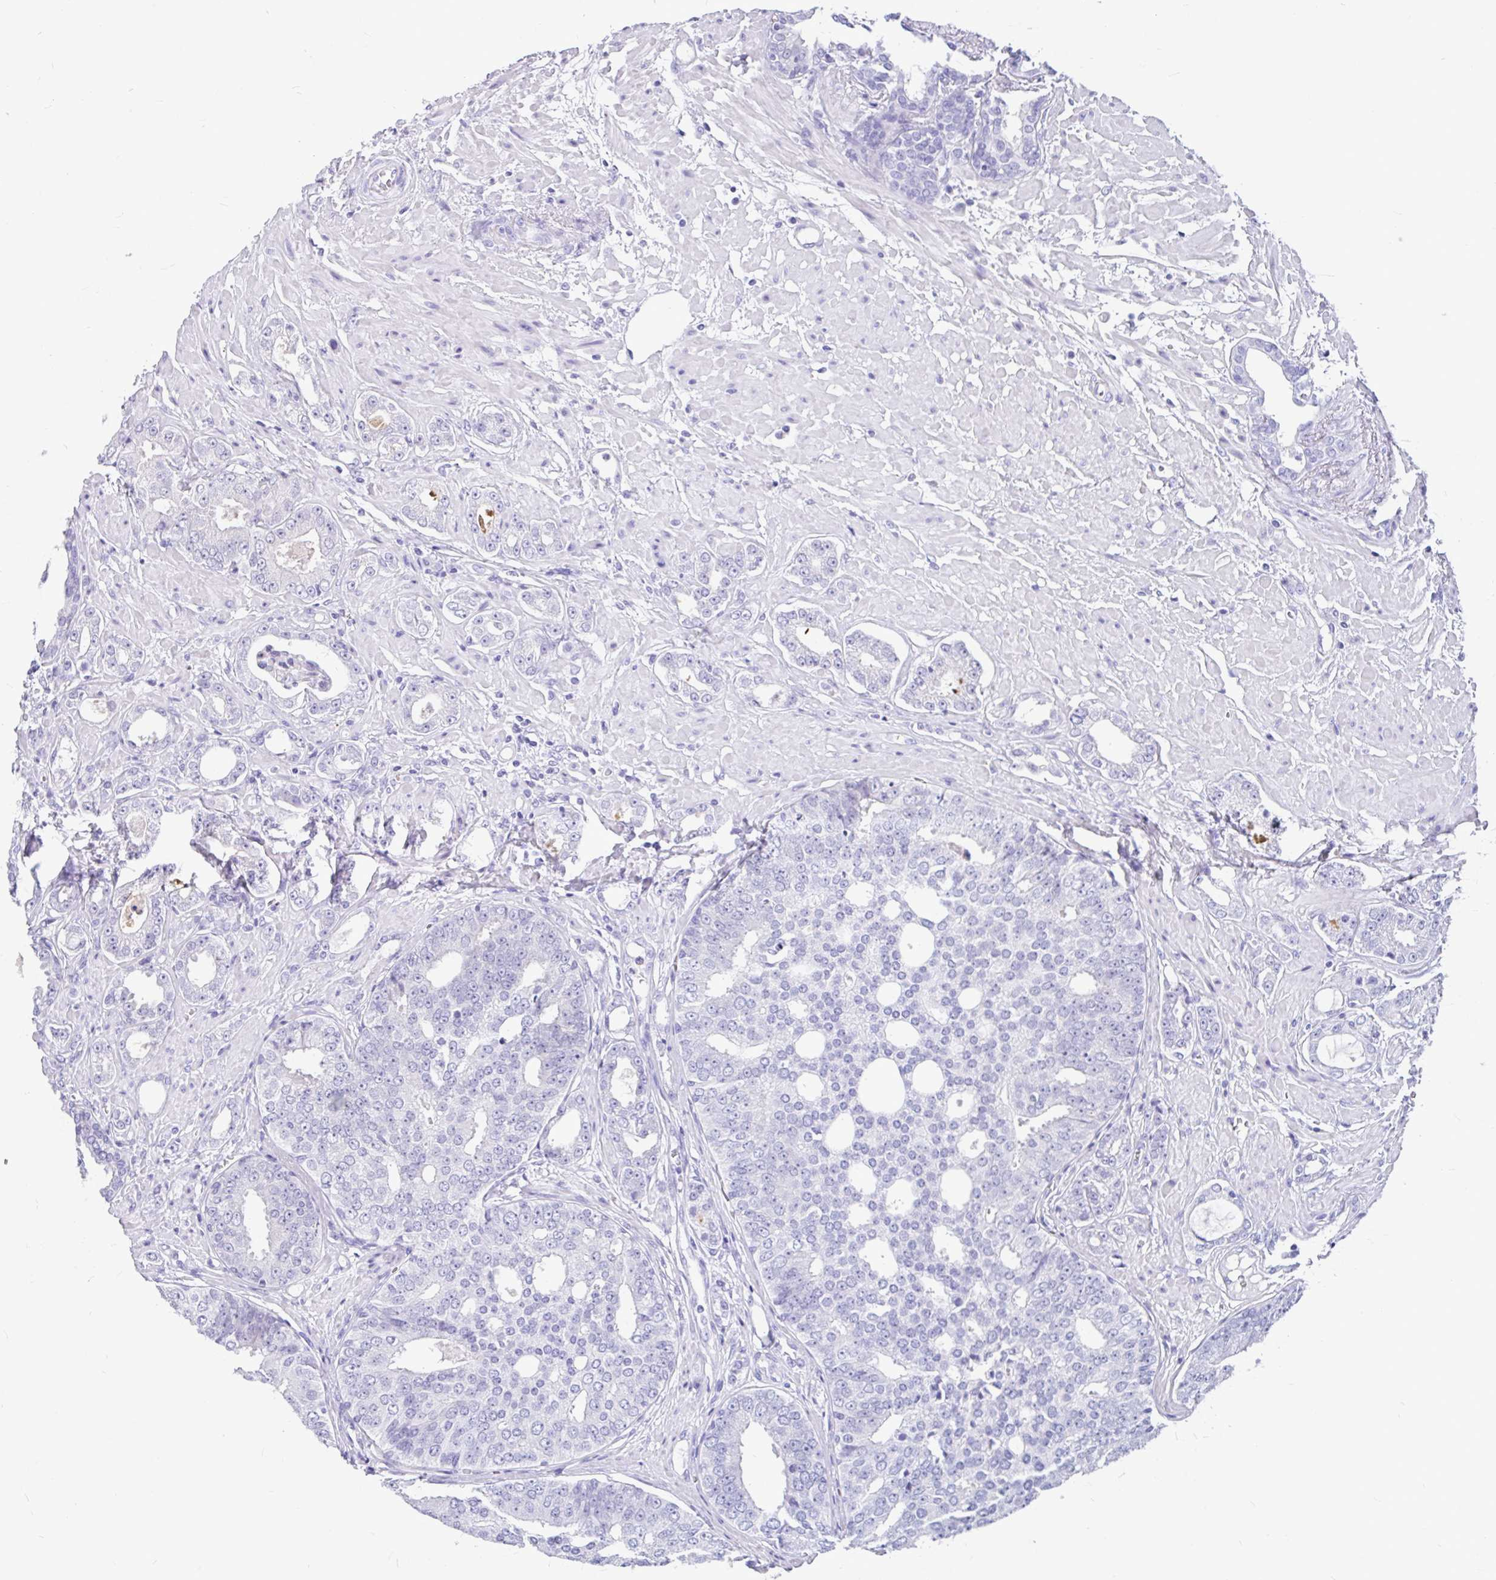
{"staining": {"intensity": "negative", "quantity": "none", "location": "none"}, "tissue": "prostate cancer", "cell_type": "Tumor cells", "image_type": "cancer", "snomed": [{"axis": "morphology", "description": "Adenocarcinoma, High grade"}, {"axis": "topography", "description": "Prostate"}], "caption": "Tumor cells are negative for brown protein staining in prostate cancer.", "gene": "KIAA2013", "patient": {"sex": "male", "age": 71}}